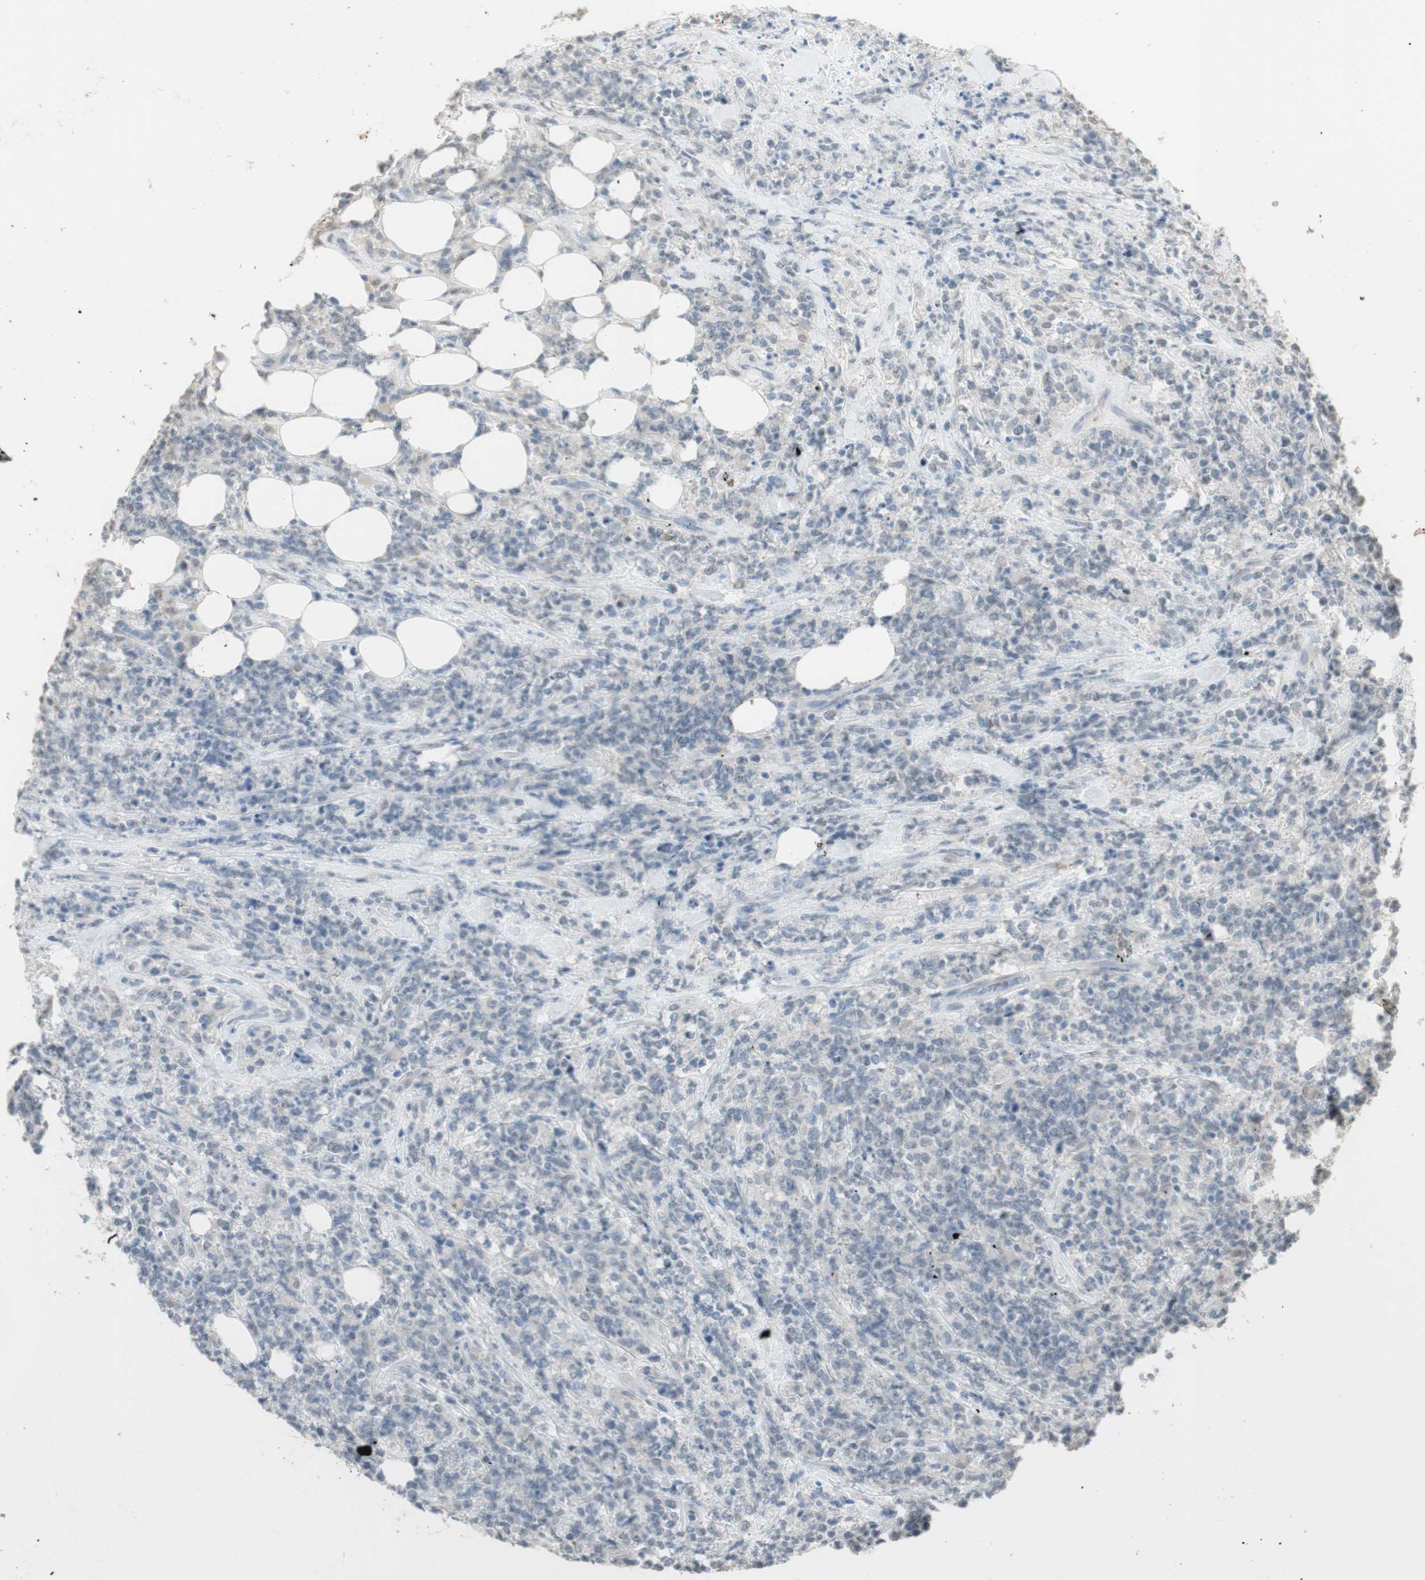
{"staining": {"intensity": "negative", "quantity": "none", "location": "none"}, "tissue": "lymphoma", "cell_type": "Tumor cells", "image_type": "cancer", "snomed": [{"axis": "morphology", "description": "Malignant lymphoma, non-Hodgkin's type, High grade"}, {"axis": "topography", "description": "Soft tissue"}], "caption": "The IHC photomicrograph has no significant expression in tumor cells of malignant lymphoma, non-Hodgkin's type (high-grade) tissue. (DAB immunohistochemistry (IHC) visualized using brightfield microscopy, high magnification).", "gene": "MUC3A", "patient": {"sex": "male", "age": 18}}